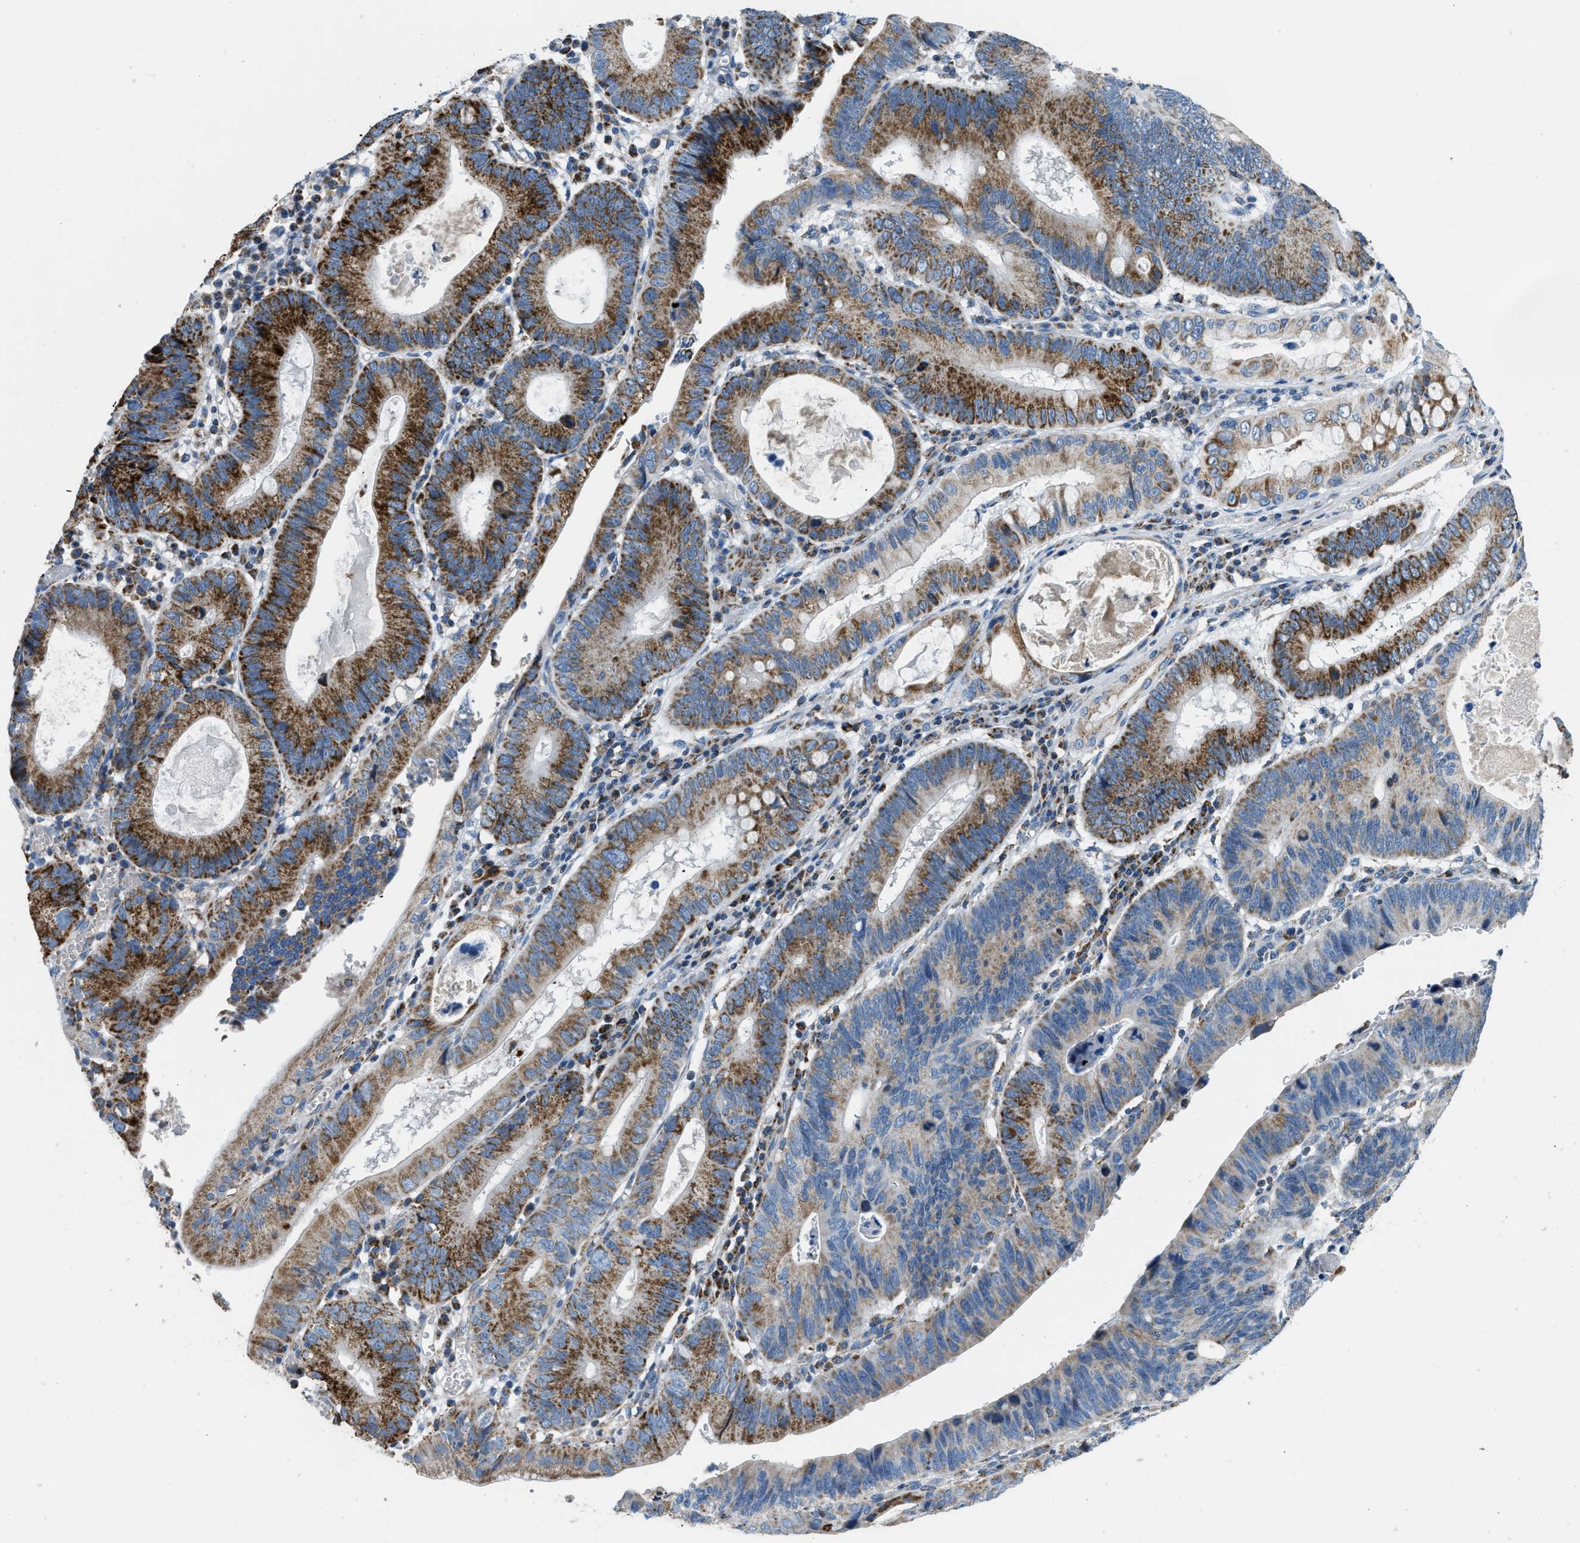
{"staining": {"intensity": "strong", "quantity": "25%-75%", "location": "cytoplasmic/membranous"}, "tissue": "stomach cancer", "cell_type": "Tumor cells", "image_type": "cancer", "snomed": [{"axis": "morphology", "description": "Adenocarcinoma, NOS"}, {"axis": "topography", "description": "Stomach"}], "caption": "Protein expression by IHC displays strong cytoplasmic/membranous staining in approximately 25%-75% of tumor cells in stomach cancer (adenocarcinoma).", "gene": "ACADVL", "patient": {"sex": "male", "age": 59}}